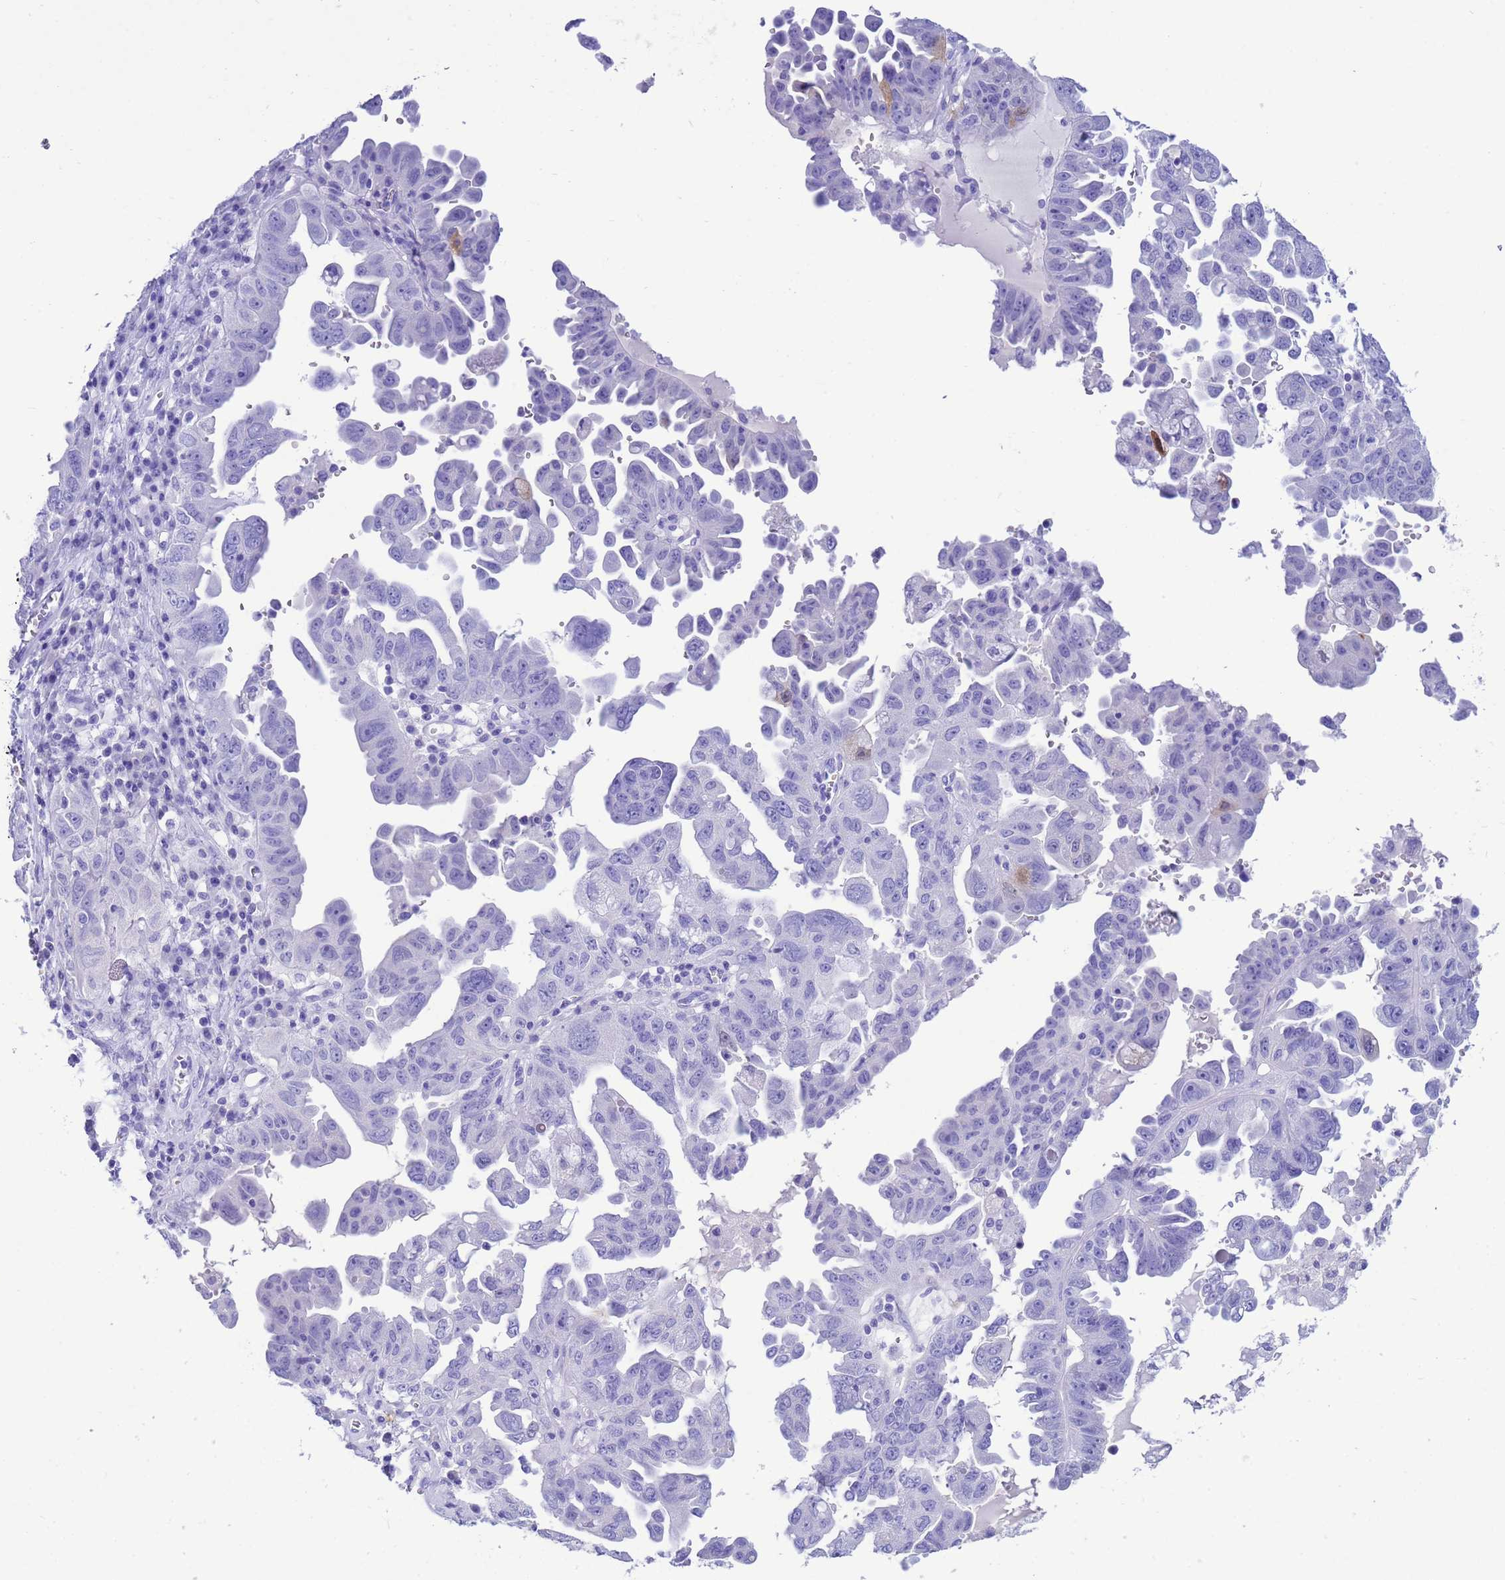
{"staining": {"intensity": "negative", "quantity": "none", "location": "none"}, "tissue": "ovarian cancer", "cell_type": "Tumor cells", "image_type": "cancer", "snomed": [{"axis": "morphology", "description": "Carcinoma, endometroid"}, {"axis": "topography", "description": "Ovary"}], "caption": "Ovarian cancer (endometroid carcinoma) was stained to show a protein in brown. There is no significant staining in tumor cells.", "gene": "AKR1C2", "patient": {"sex": "female", "age": 62}}